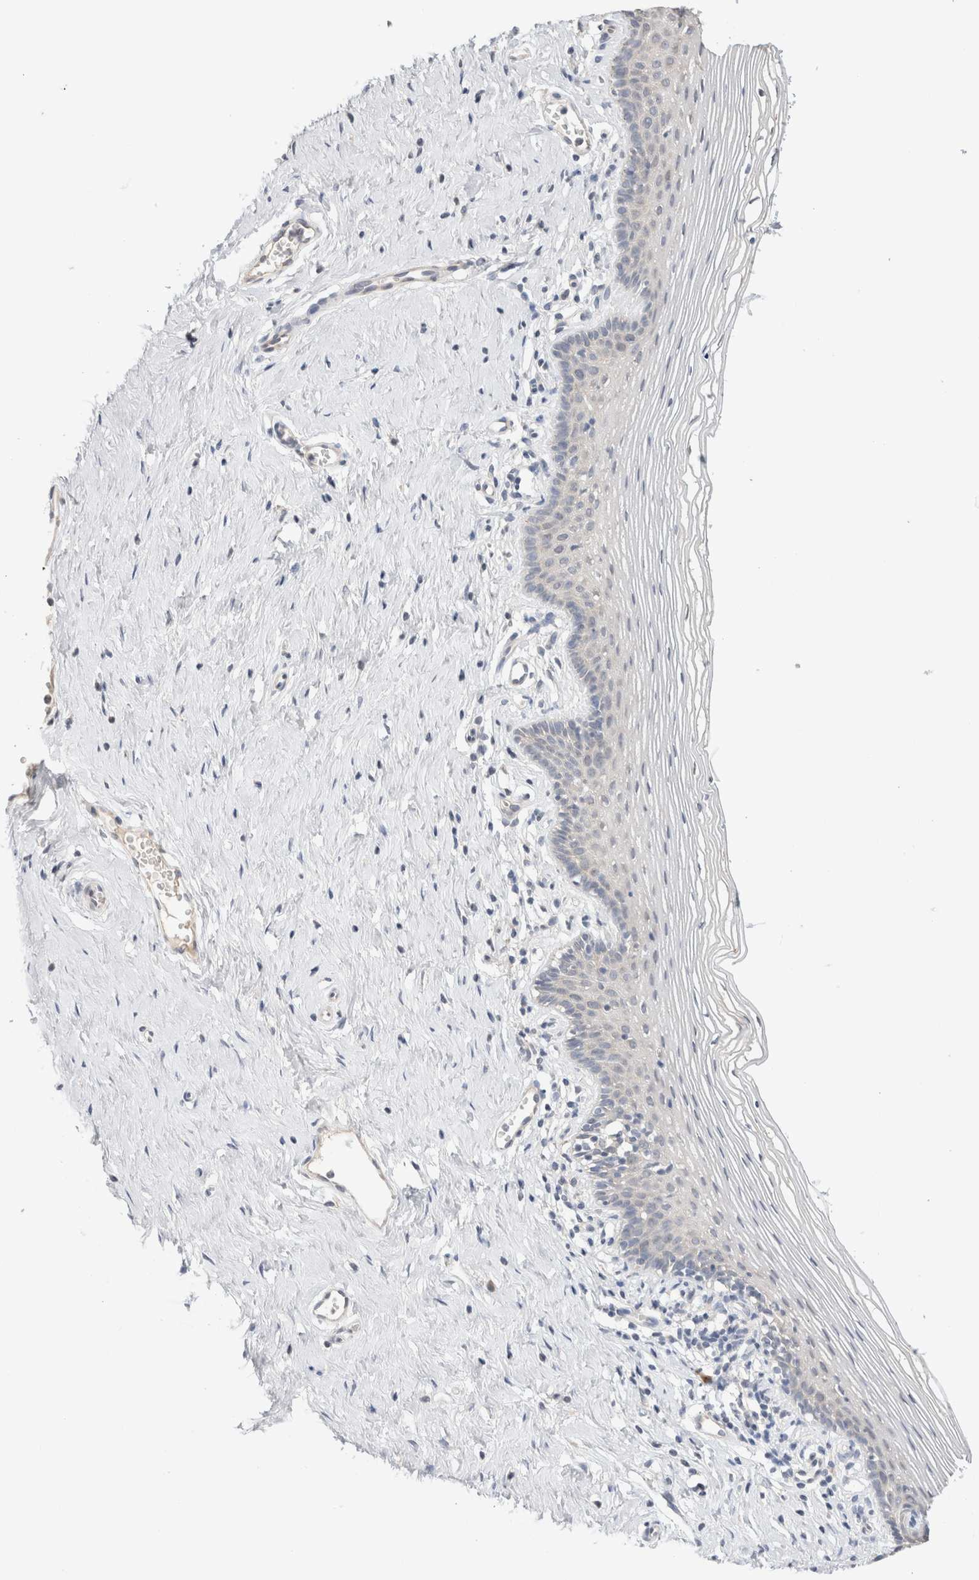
{"staining": {"intensity": "negative", "quantity": "none", "location": "none"}, "tissue": "vagina", "cell_type": "Squamous epithelial cells", "image_type": "normal", "snomed": [{"axis": "morphology", "description": "Normal tissue, NOS"}, {"axis": "topography", "description": "Vagina"}], "caption": "Protein analysis of benign vagina demonstrates no significant positivity in squamous epithelial cells.", "gene": "SPRTN", "patient": {"sex": "female", "age": 32}}